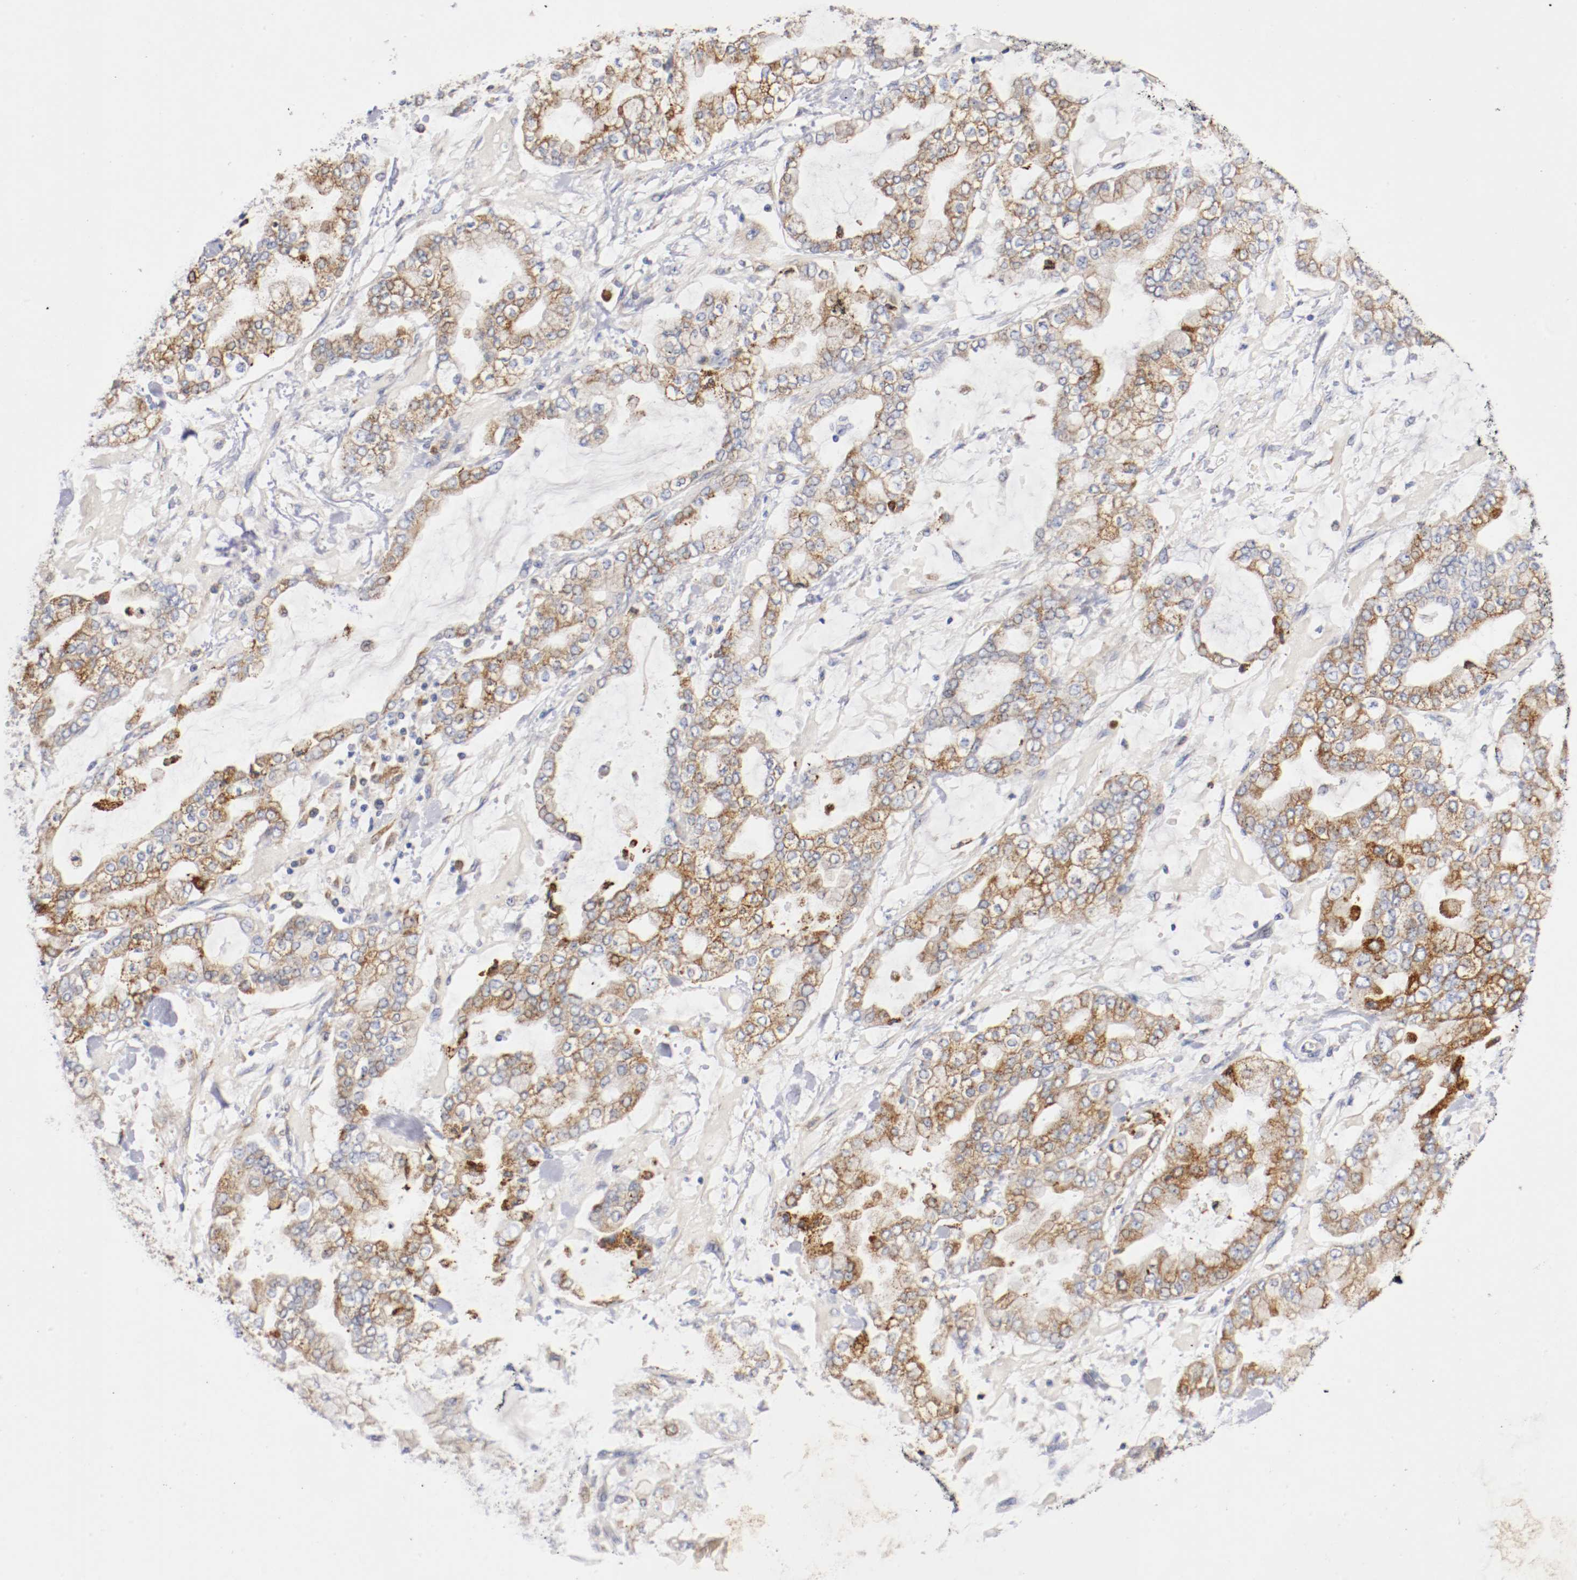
{"staining": {"intensity": "moderate", "quantity": ">75%", "location": "cytoplasmic/membranous"}, "tissue": "stomach cancer", "cell_type": "Tumor cells", "image_type": "cancer", "snomed": [{"axis": "morphology", "description": "Normal tissue, NOS"}, {"axis": "morphology", "description": "Adenocarcinoma, NOS"}, {"axis": "topography", "description": "Stomach, upper"}, {"axis": "topography", "description": "Stomach"}], "caption": "Immunohistochemical staining of stomach cancer (adenocarcinoma) exhibits medium levels of moderate cytoplasmic/membranous protein expression in about >75% of tumor cells.", "gene": "TRAF2", "patient": {"sex": "male", "age": 76}}